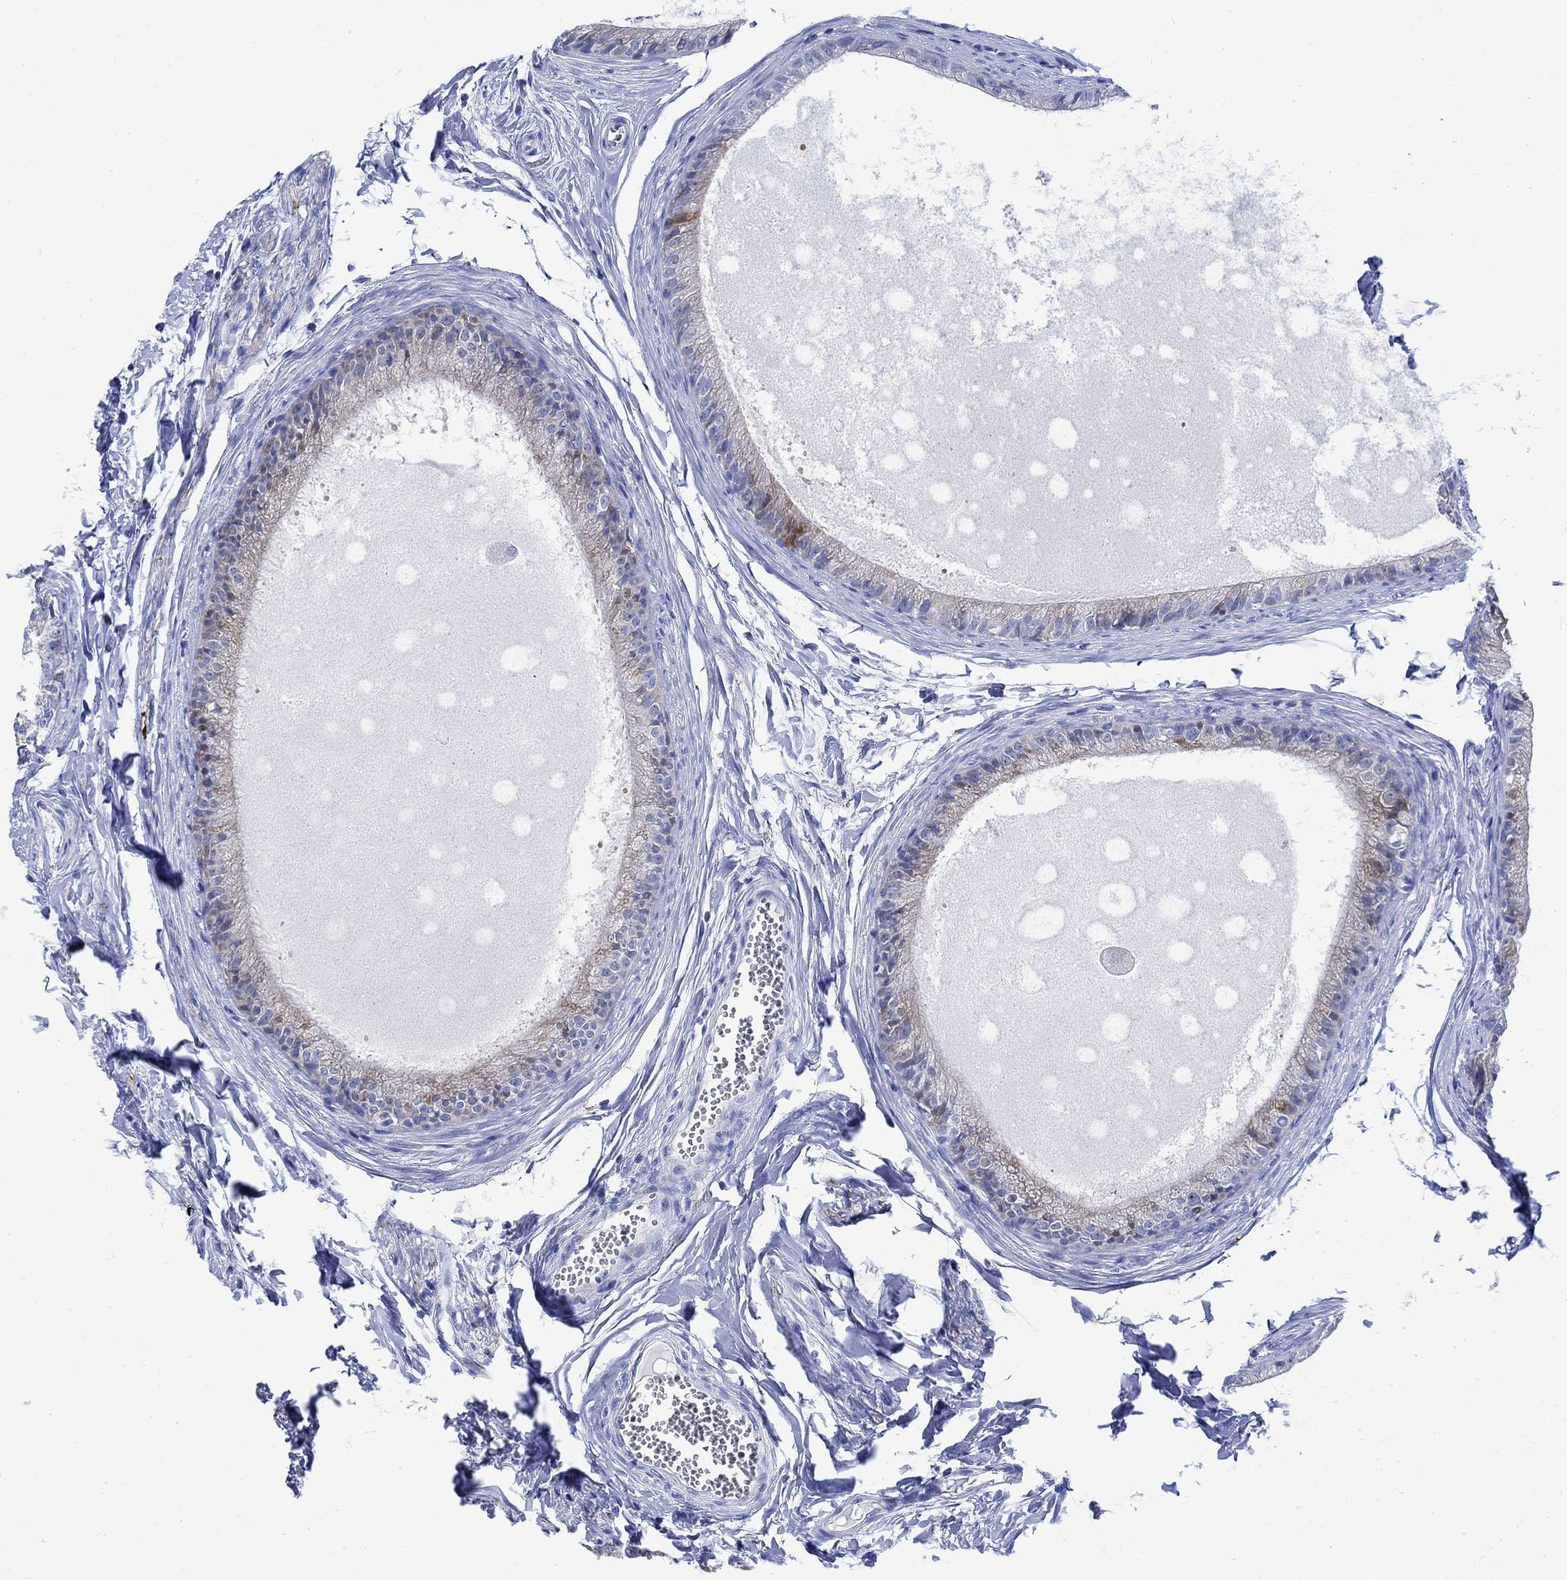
{"staining": {"intensity": "strong", "quantity": "25%-75%", "location": "cytoplasmic/membranous"}, "tissue": "epididymis", "cell_type": "Glandular cells", "image_type": "normal", "snomed": [{"axis": "morphology", "description": "Normal tissue, NOS"}, {"axis": "topography", "description": "Epididymis"}], "caption": "IHC of normal human epididymis reveals high levels of strong cytoplasmic/membranous expression in about 25%-75% of glandular cells.", "gene": "CPLX1", "patient": {"sex": "male", "age": 51}}